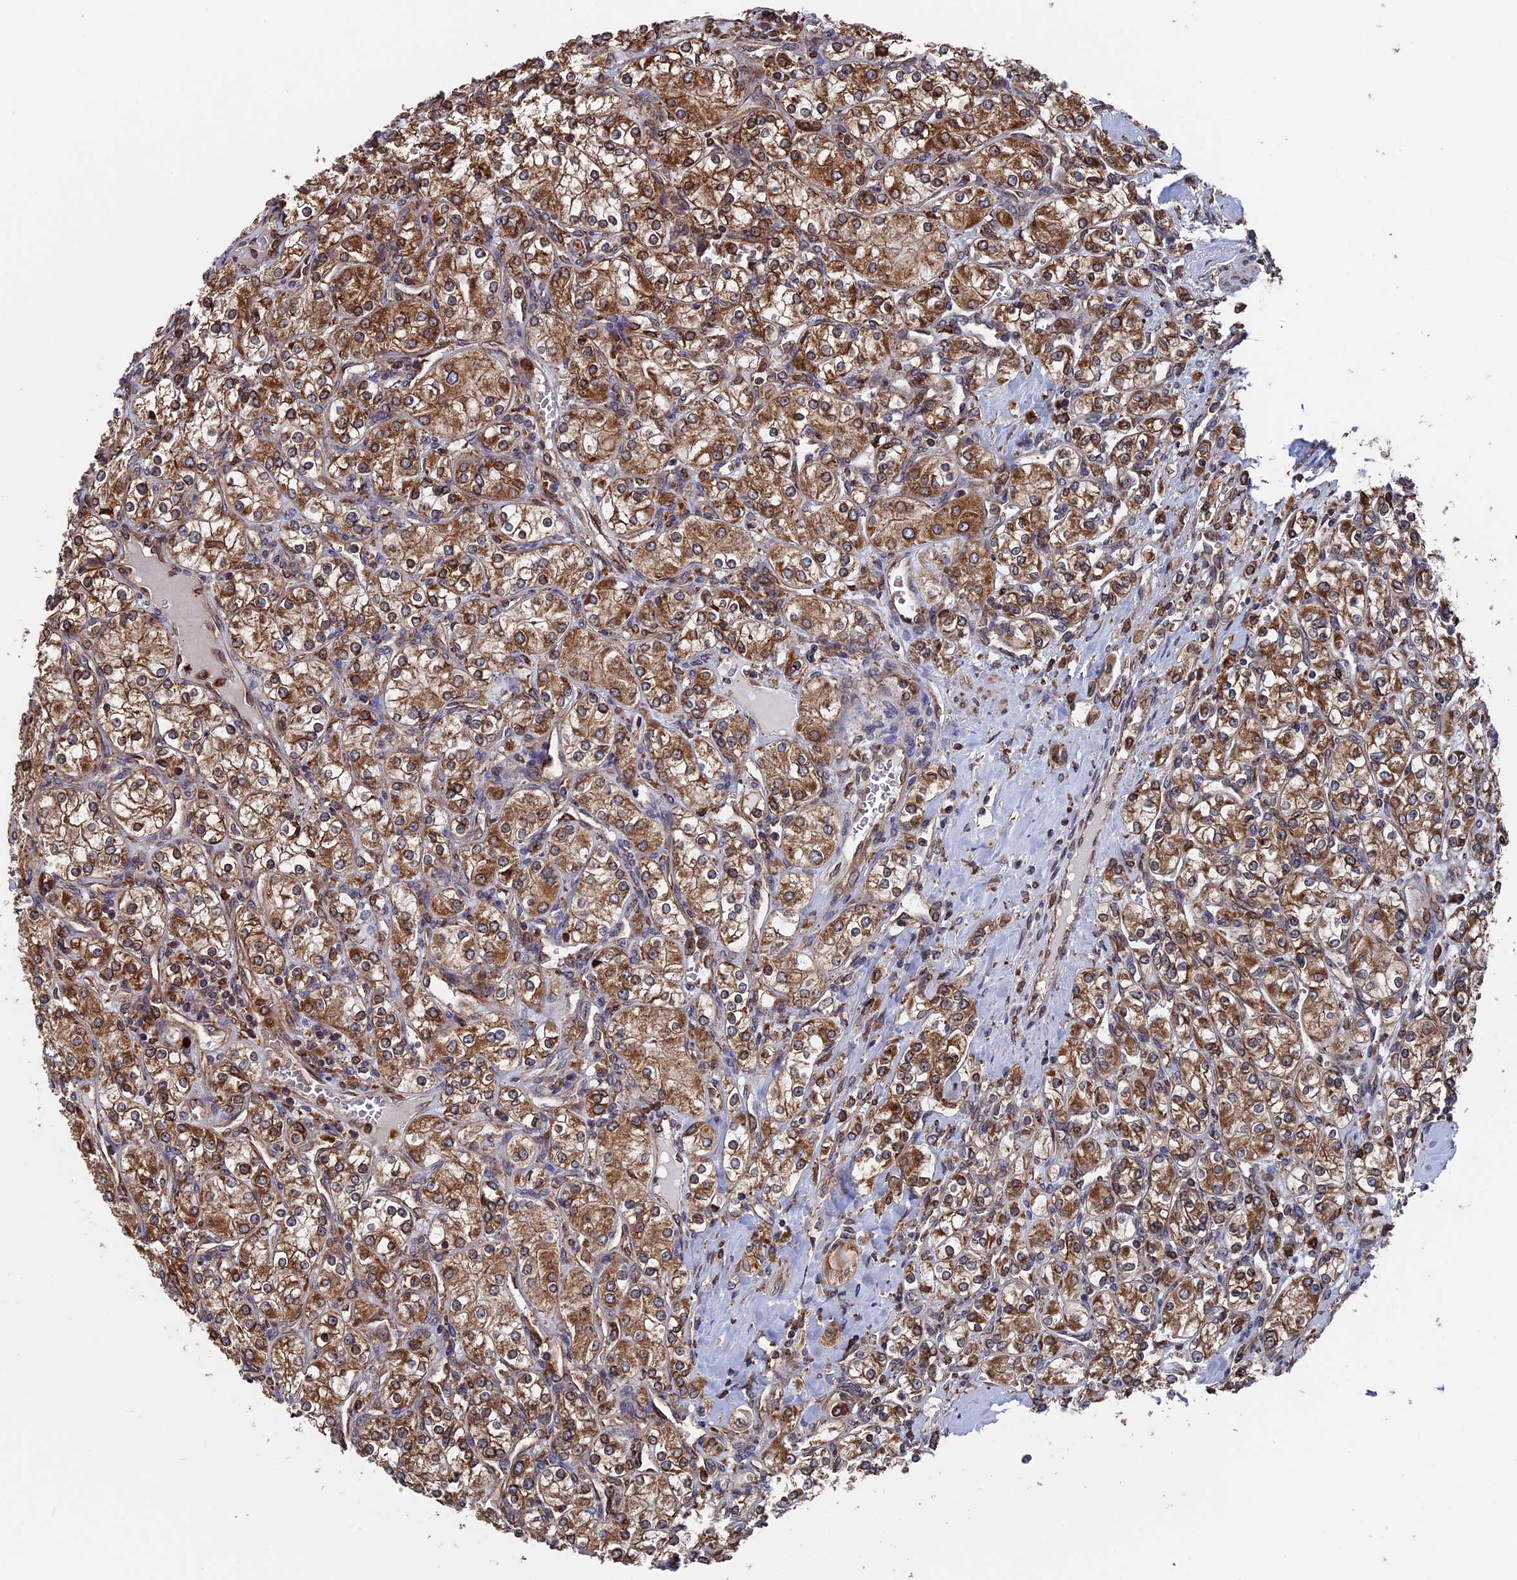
{"staining": {"intensity": "strong", "quantity": ">75%", "location": "cytoplasmic/membranous"}, "tissue": "renal cancer", "cell_type": "Tumor cells", "image_type": "cancer", "snomed": [{"axis": "morphology", "description": "Adenocarcinoma, NOS"}, {"axis": "topography", "description": "Kidney"}], "caption": "A micrograph of human renal adenocarcinoma stained for a protein displays strong cytoplasmic/membranous brown staining in tumor cells. The protein of interest is stained brown, and the nuclei are stained in blue (DAB (3,3'-diaminobenzidine) IHC with brightfield microscopy, high magnification).", "gene": "RPUSD1", "patient": {"sex": "male", "age": 77}}